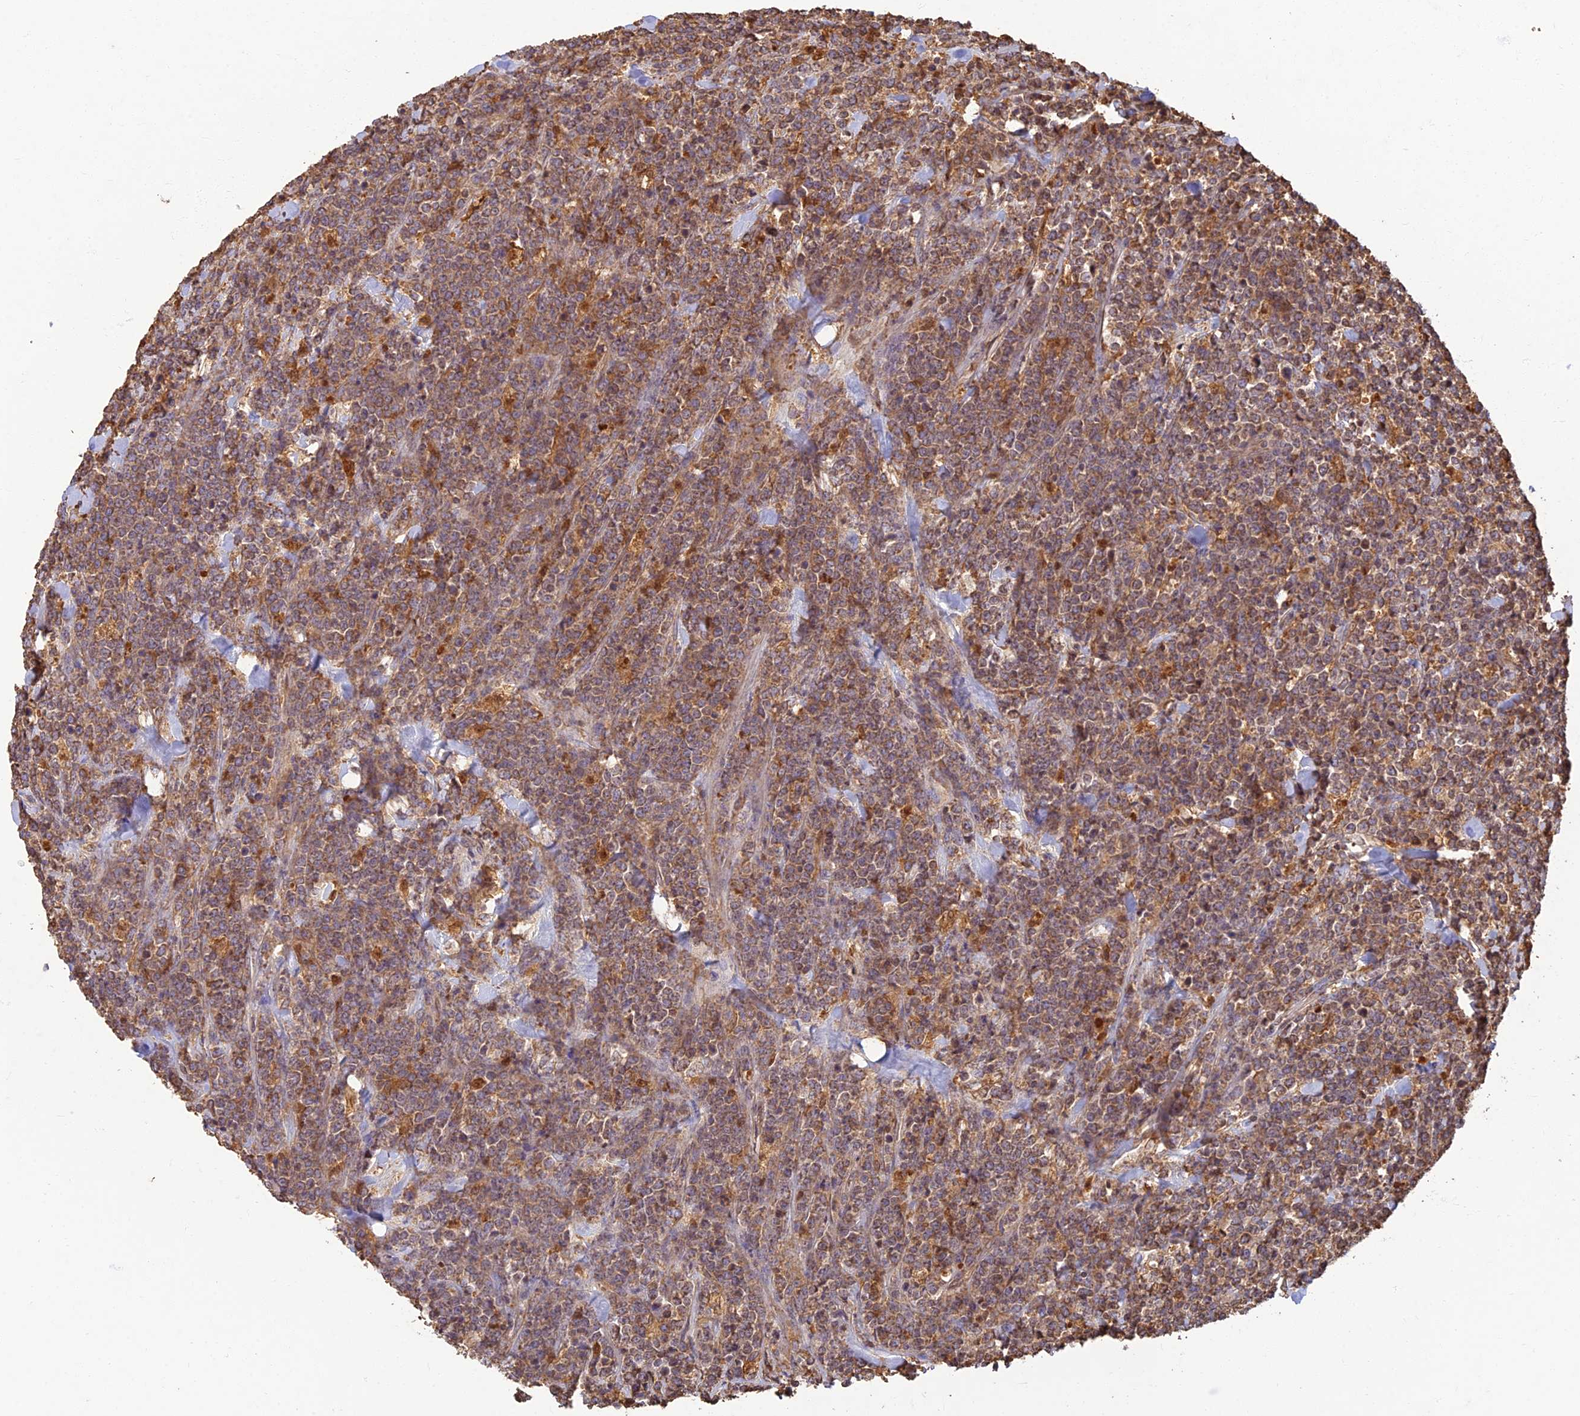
{"staining": {"intensity": "weak", "quantity": ">75%", "location": "cytoplasmic/membranous"}, "tissue": "lymphoma", "cell_type": "Tumor cells", "image_type": "cancer", "snomed": [{"axis": "morphology", "description": "Malignant lymphoma, non-Hodgkin's type, High grade"}, {"axis": "topography", "description": "Small intestine"}], "caption": "There is low levels of weak cytoplasmic/membranous expression in tumor cells of lymphoma, as demonstrated by immunohistochemical staining (brown color).", "gene": "CORO1C", "patient": {"sex": "male", "age": 8}}